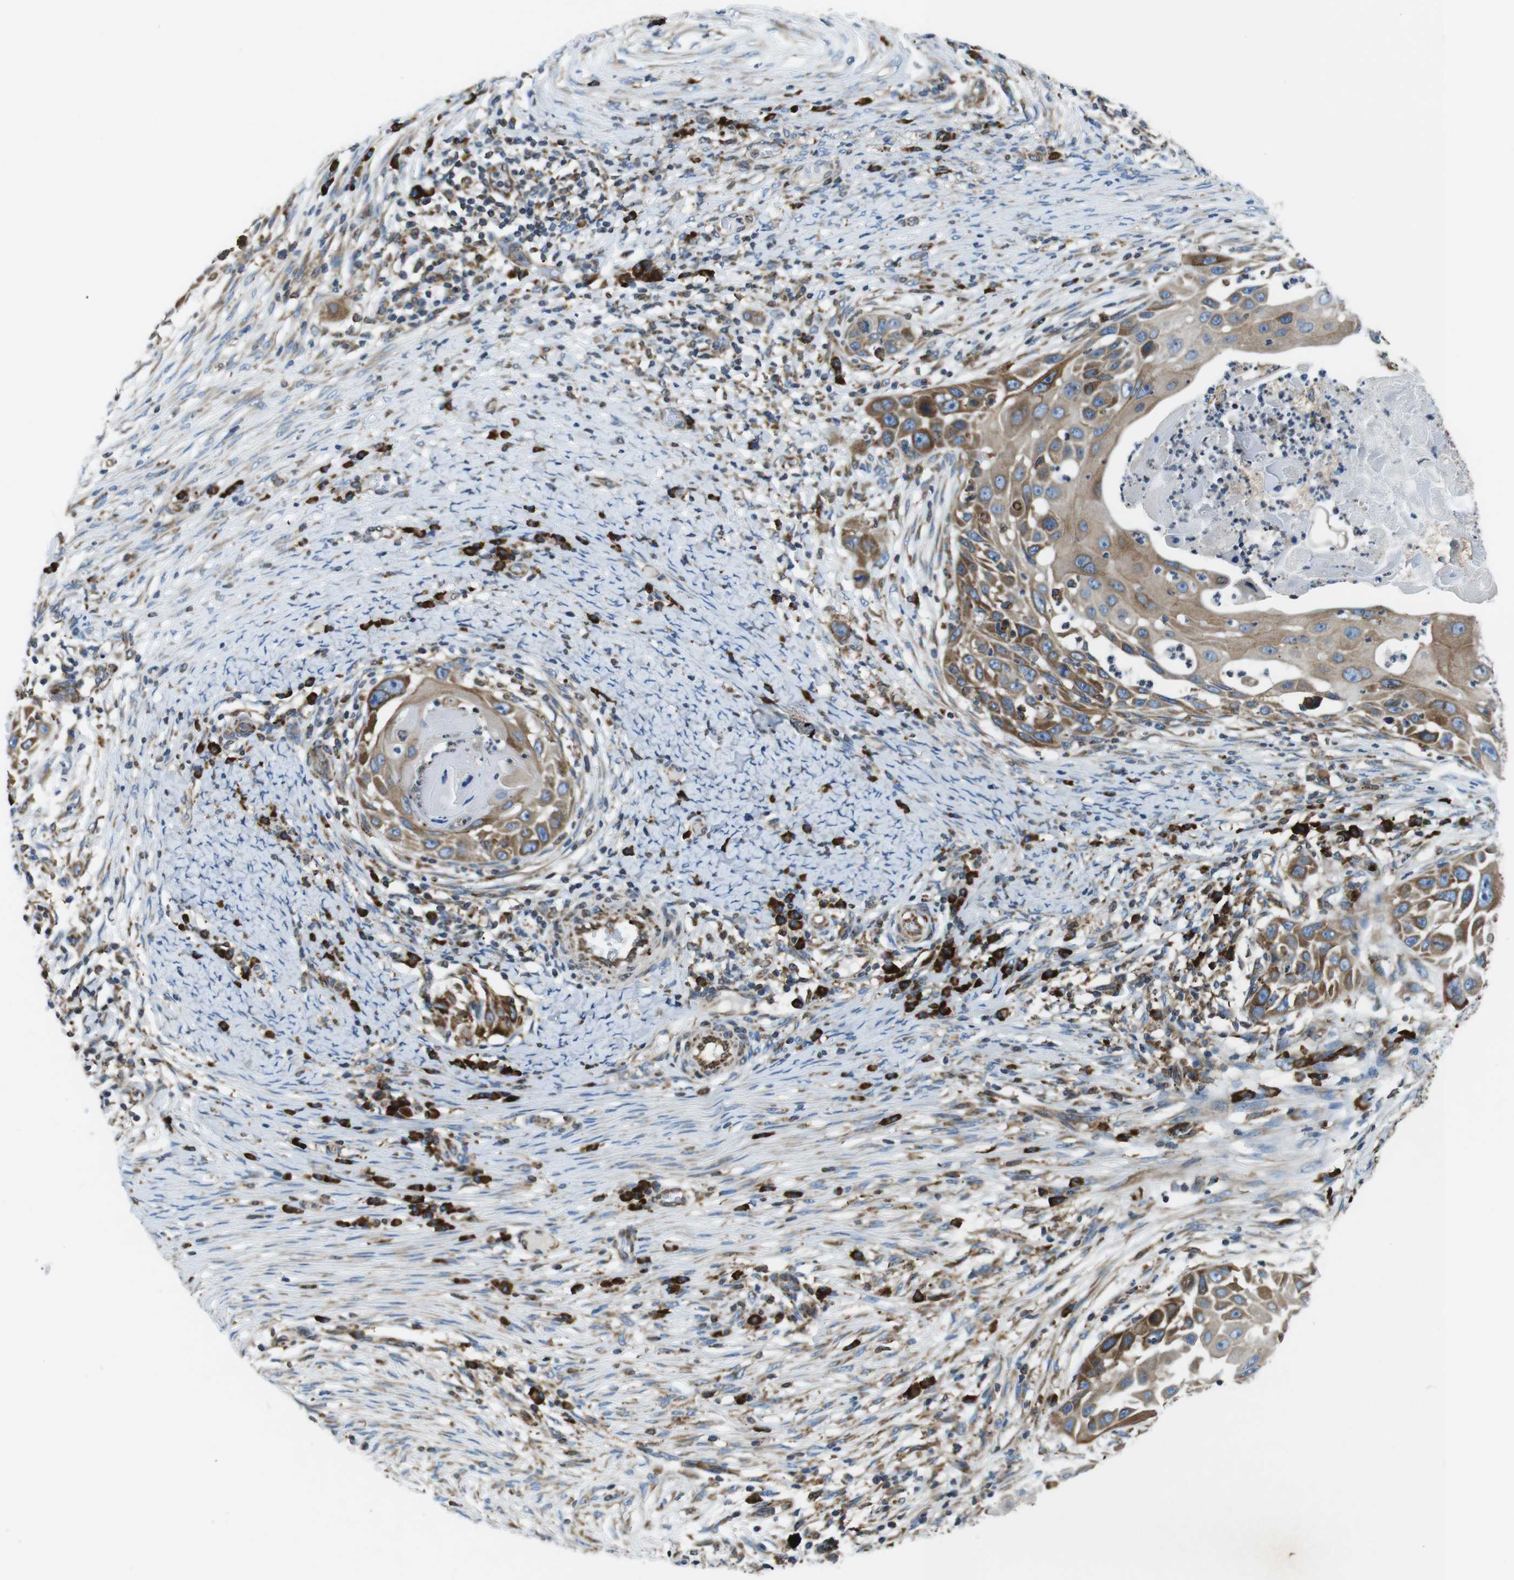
{"staining": {"intensity": "moderate", "quantity": ">75%", "location": "cytoplasmic/membranous"}, "tissue": "skin cancer", "cell_type": "Tumor cells", "image_type": "cancer", "snomed": [{"axis": "morphology", "description": "Squamous cell carcinoma, NOS"}, {"axis": "topography", "description": "Skin"}], "caption": "The image shows staining of skin squamous cell carcinoma, revealing moderate cytoplasmic/membranous protein staining (brown color) within tumor cells. Nuclei are stained in blue.", "gene": "UGGT1", "patient": {"sex": "female", "age": 44}}